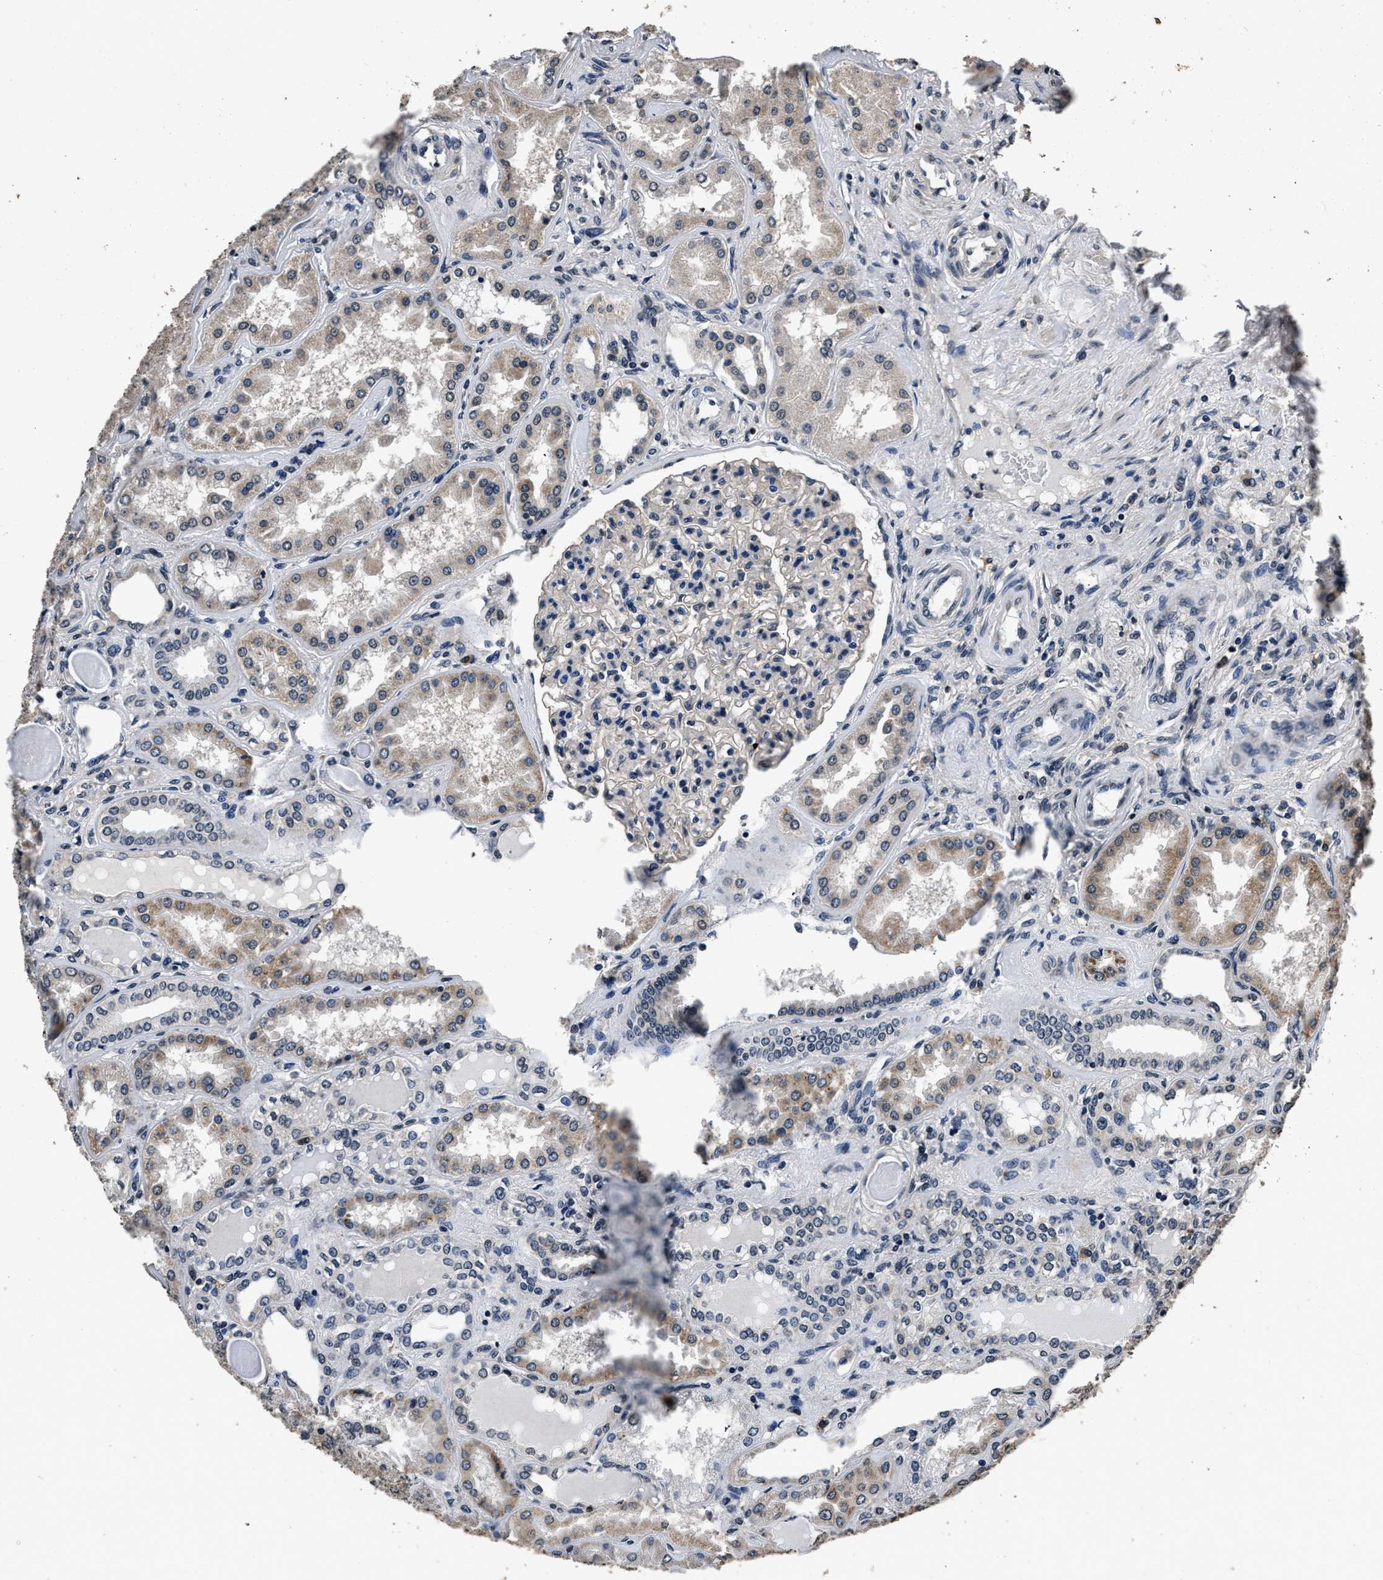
{"staining": {"intensity": "negative", "quantity": "none", "location": "none"}, "tissue": "kidney", "cell_type": "Cells in glomeruli", "image_type": "normal", "snomed": [{"axis": "morphology", "description": "Normal tissue, NOS"}, {"axis": "topography", "description": "Kidney"}], "caption": "This micrograph is of normal kidney stained with immunohistochemistry to label a protein in brown with the nuclei are counter-stained blue. There is no expression in cells in glomeruli.", "gene": "CSTF1", "patient": {"sex": "female", "age": 56}}